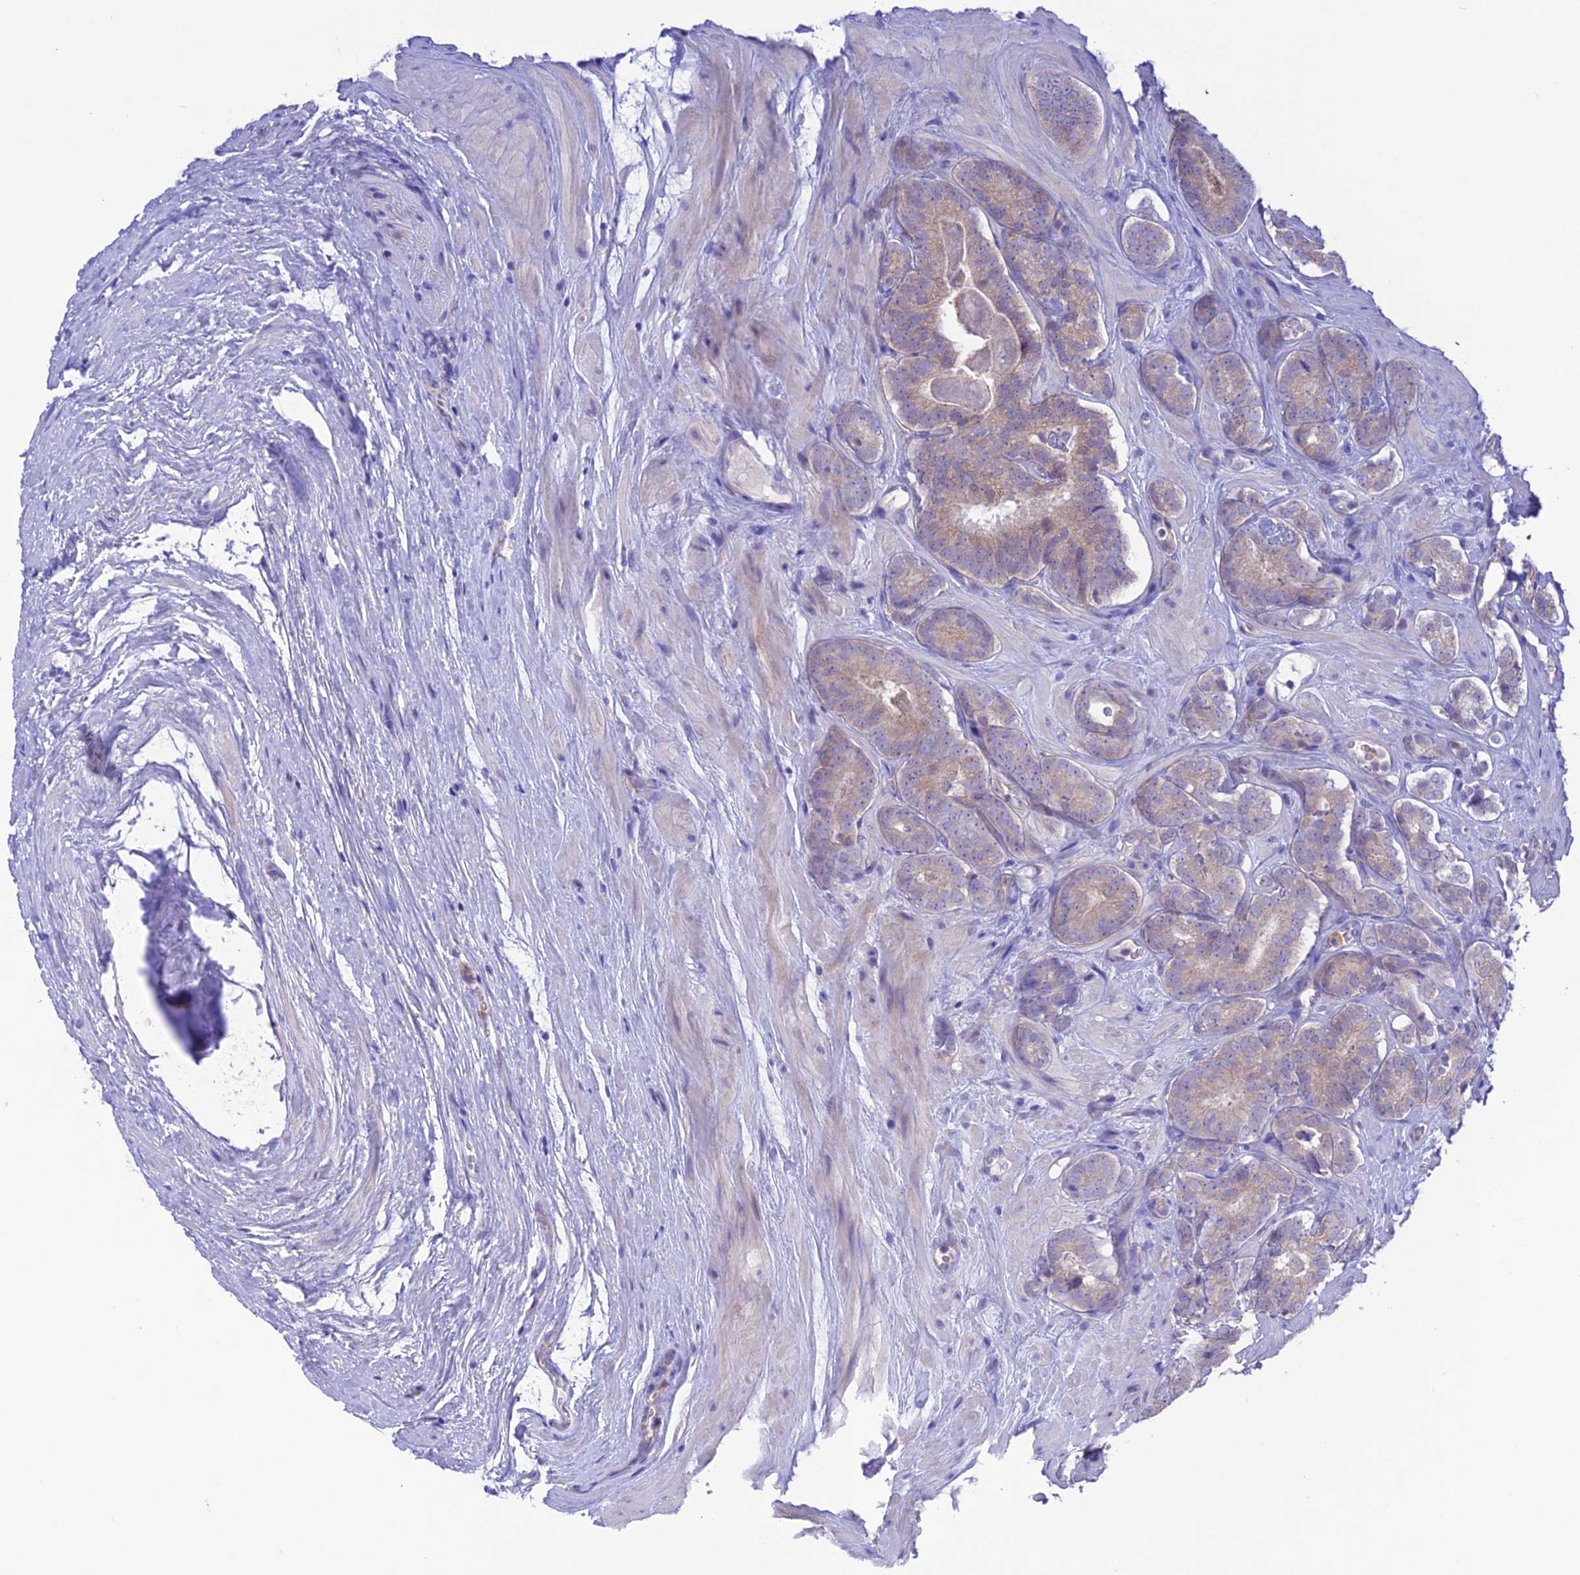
{"staining": {"intensity": "weak", "quantity": ">75%", "location": "cytoplasmic/membranous"}, "tissue": "prostate cancer", "cell_type": "Tumor cells", "image_type": "cancer", "snomed": [{"axis": "morphology", "description": "Adenocarcinoma, High grade"}, {"axis": "topography", "description": "Prostate"}], "caption": "This histopathology image demonstrates IHC staining of human high-grade adenocarcinoma (prostate), with low weak cytoplasmic/membranous expression in about >75% of tumor cells.", "gene": "CHSY3", "patient": {"sex": "male", "age": 63}}